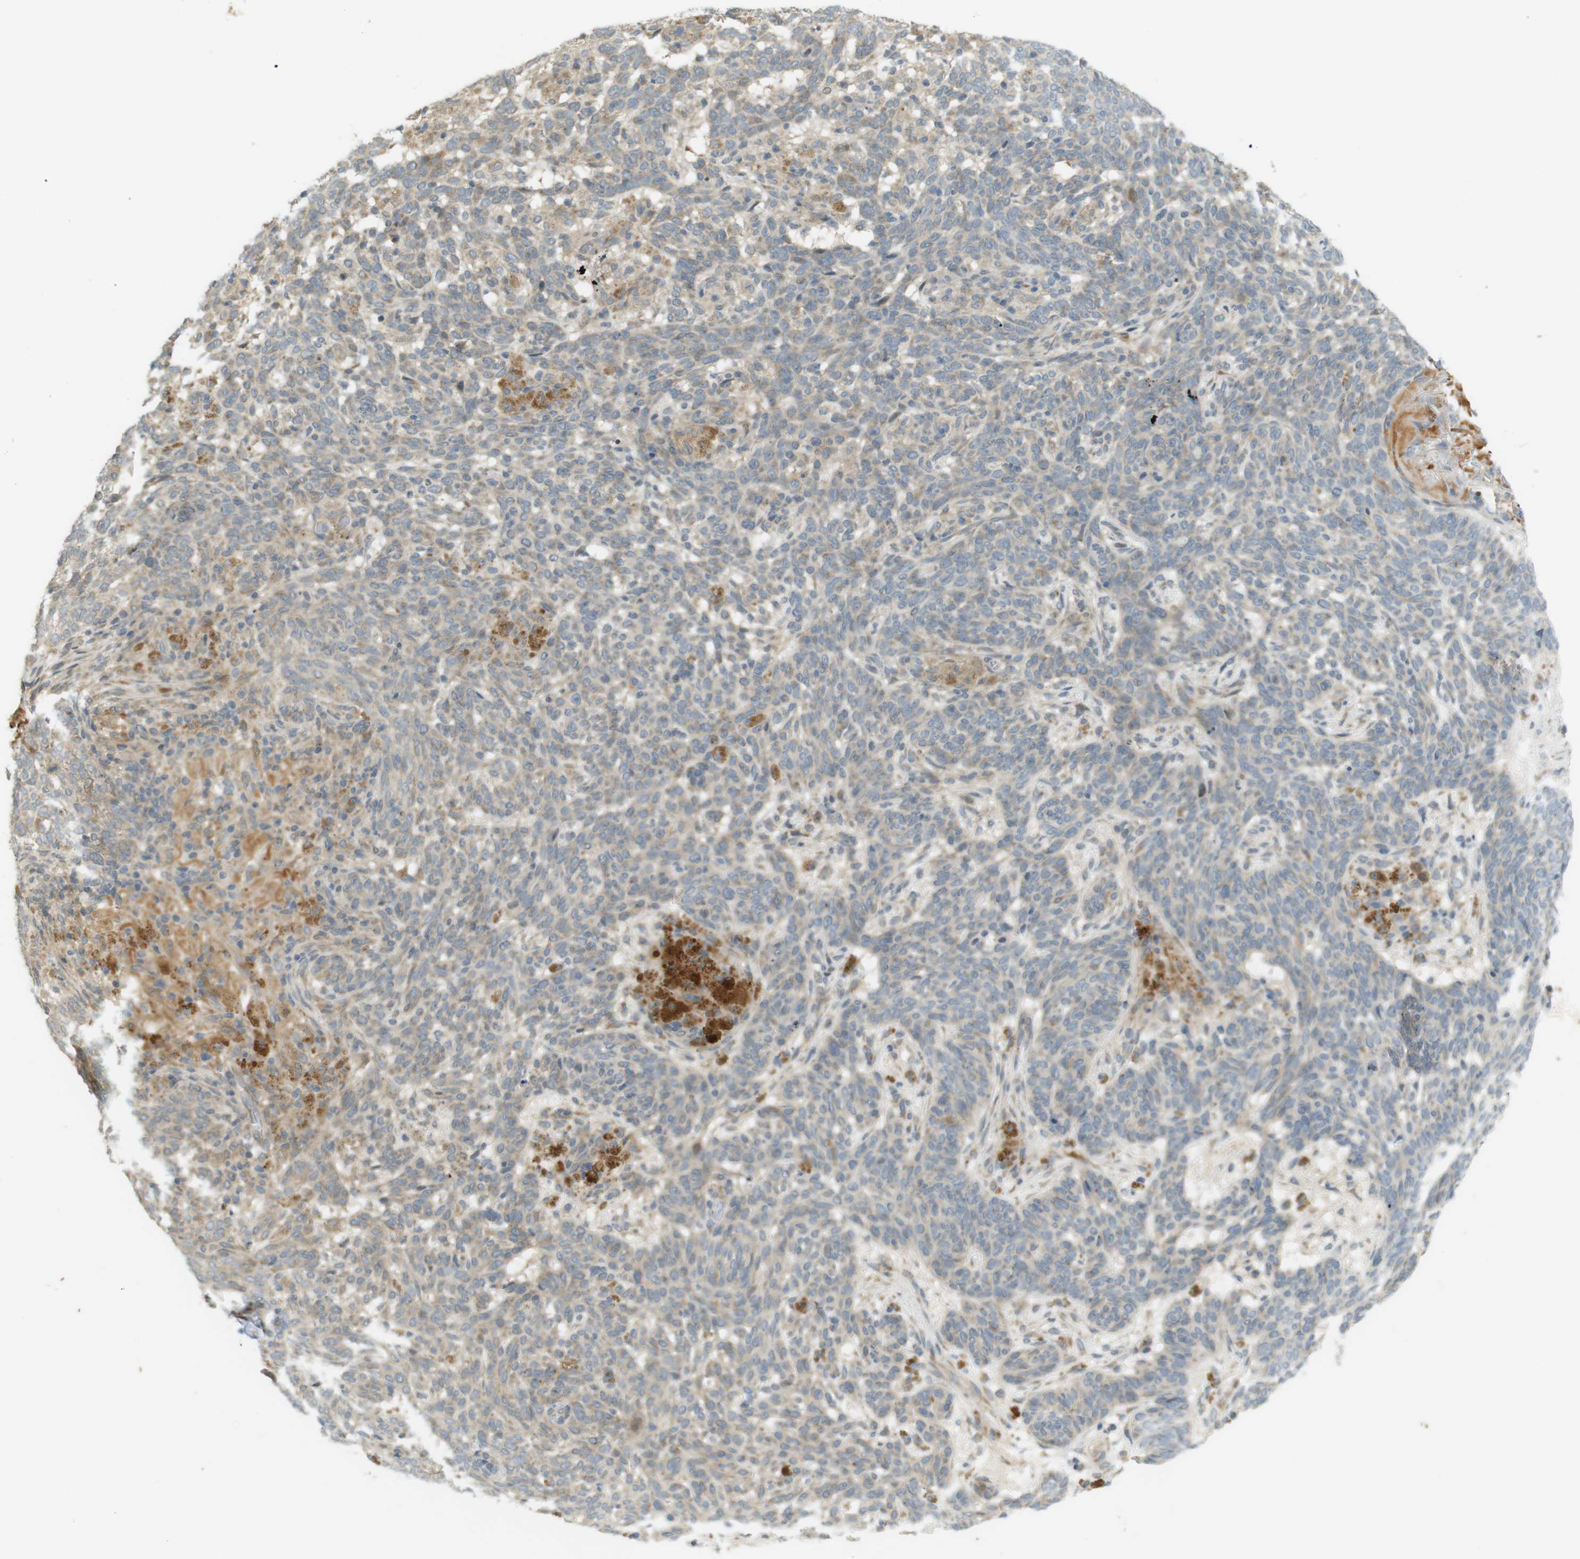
{"staining": {"intensity": "weak", "quantity": ">75%", "location": "cytoplasmic/membranous"}, "tissue": "skin cancer", "cell_type": "Tumor cells", "image_type": "cancer", "snomed": [{"axis": "morphology", "description": "Basal cell carcinoma"}, {"axis": "topography", "description": "Skin"}], "caption": "A brown stain highlights weak cytoplasmic/membranous expression of a protein in basal cell carcinoma (skin) tumor cells.", "gene": "CLRN3", "patient": {"sex": "male", "age": 85}}